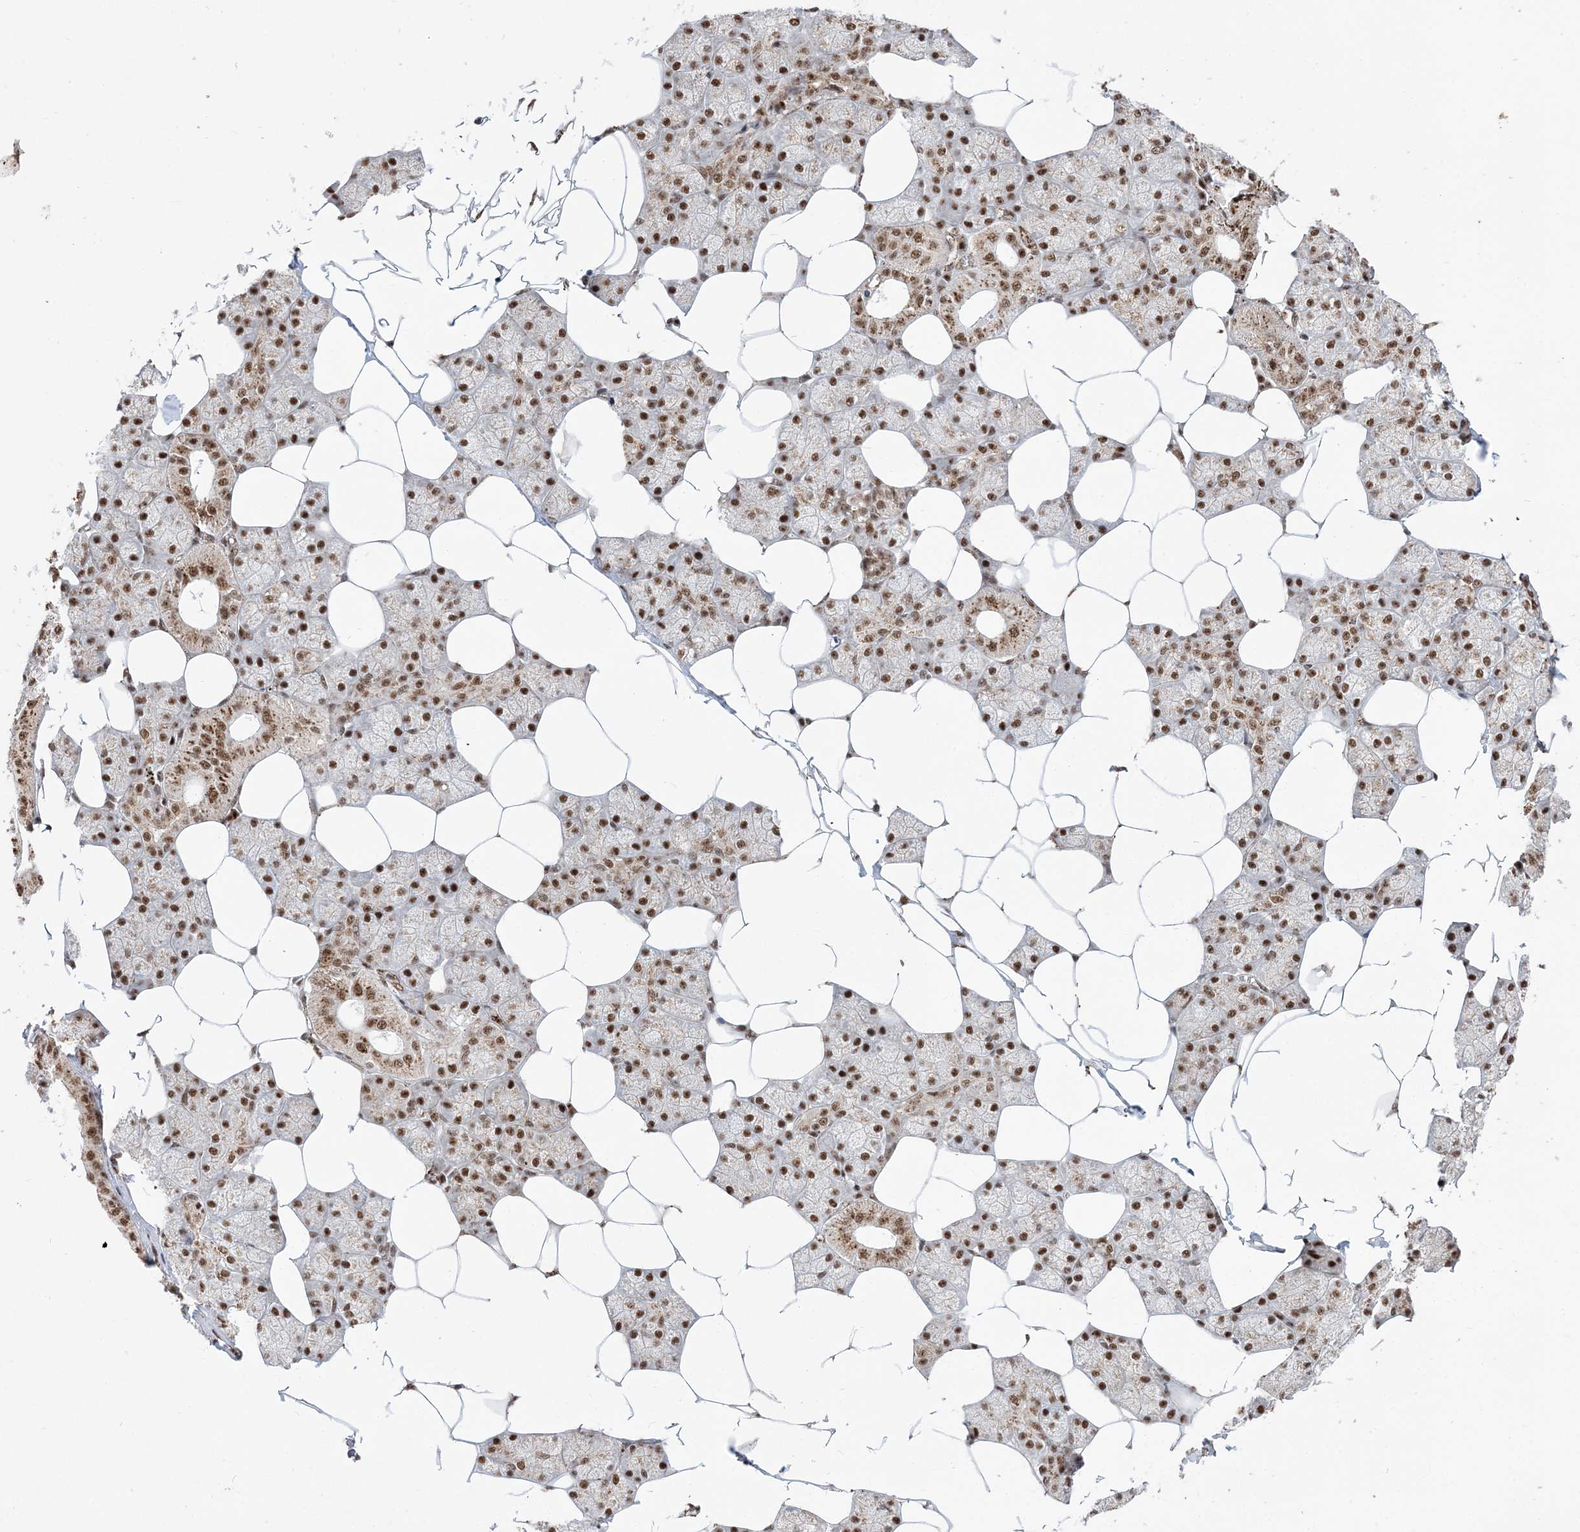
{"staining": {"intensity": "strong", "quantity": ">75%", "location": "nuclear"}, "tissue": "salivary gland", "cell_type": "Glandular cells", "image_type": "normal", "snomed": [{"axis": "morphology", "description": "Normal tissue, NOS"}, {"axis": "topography", "description": "Salivary gland"}], "caption": "The photomicrograph demonstrates immunohistochemical staining of benign salivary gland. There is strong nuclear expression is appreciated in about >75% of glandular cells.", "gene": "RBM17", "patient": {"sex": "male", "age": 62}}